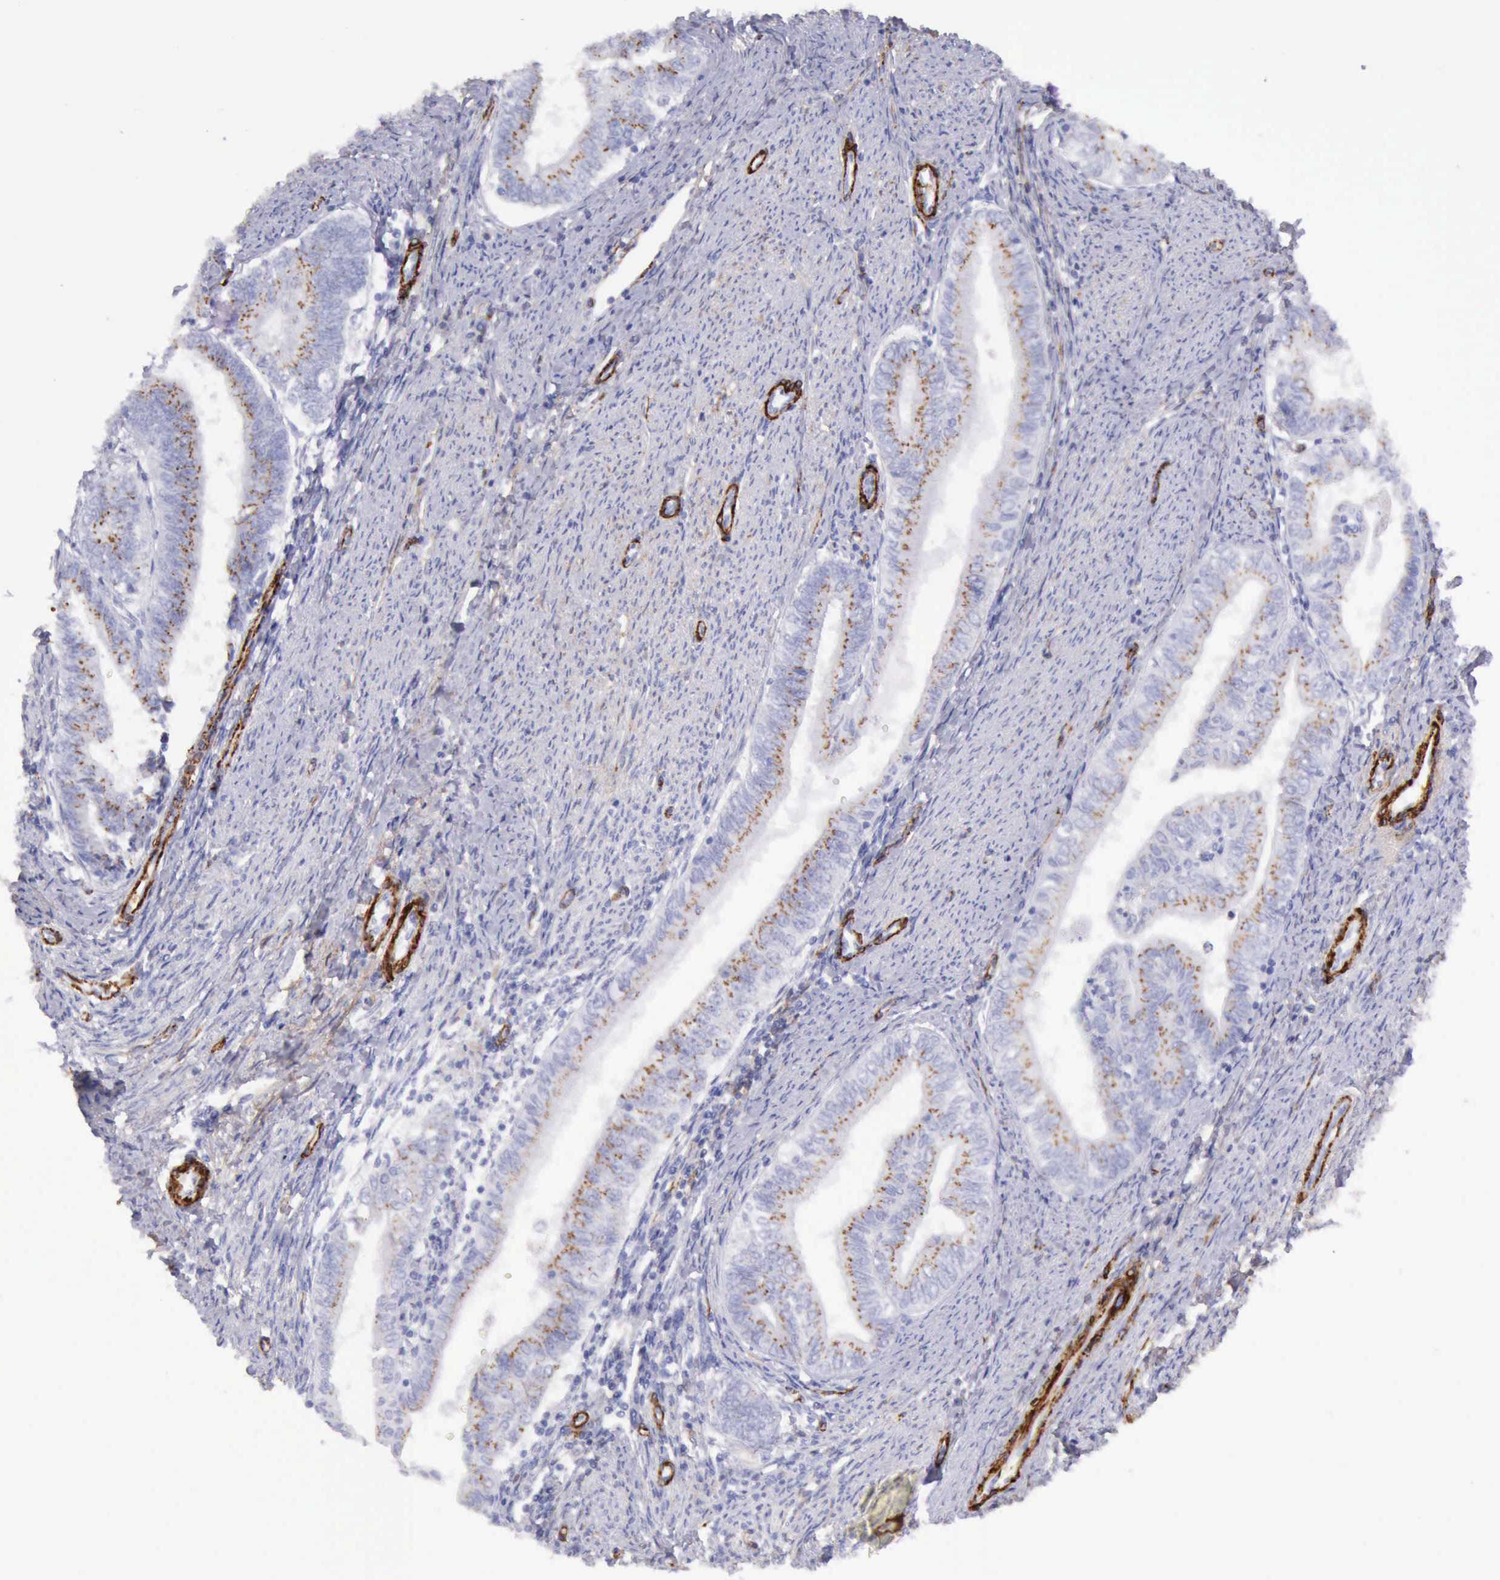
{"staining": {"intensity": "moderate", "quantity": ">75%", "location": "cytoplasmic/membranous"}, "tissue": "endometrial cancer", "cell_type": "Tumor cells", "image_type": "cancer", "snomed": [{"axis": "morphology", "description": "Adenocarcinoma, NOS"}, {"axis": "topography", "description": "Endometrium"}], "caption": "DAB (3,3'-diaminobenzidine) immunohistochemical staining of human adenocarcinoma (endometrial) exhibits moderate cytoplasmic/membranous protein expression in about >75% of tumor cells. The protein is stained brown, and the nuclei are stained in blue (DAB IHC with brightfield microscopy, high magnification).", "gene": "AOC3", "patient": {"sex": "female", "age": 66}}